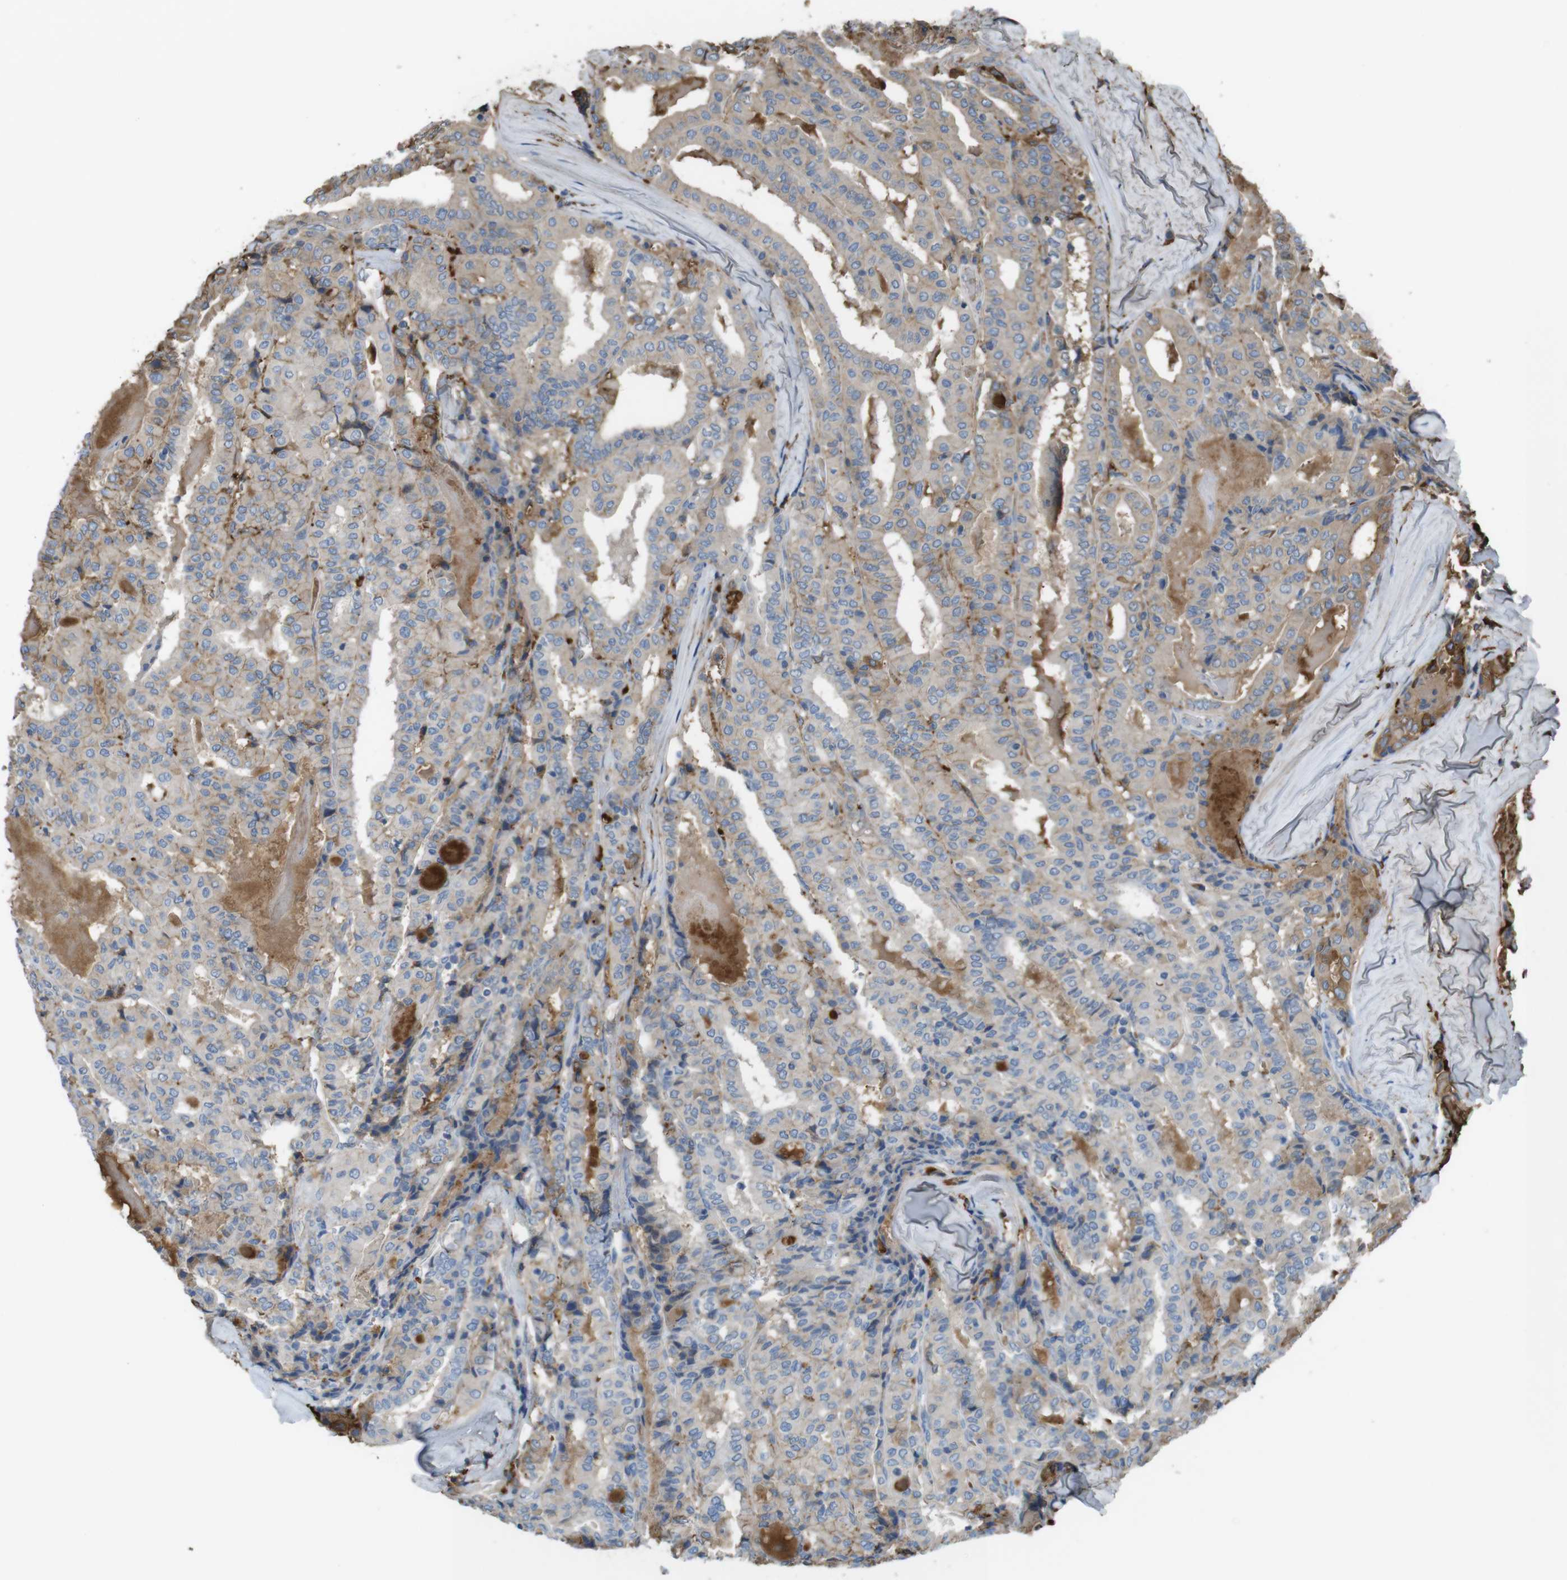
{"staining": {"intensity": "weak", "quantity": "25%-75%", "location": "cytoplasmic/membranous"}, "tissue": "thyroid cancer", "cell_type": "Tumor cells", "image_type": "cancer", "snomed": [{"axis": "morphology", "description": "Papillary adenocarcinoma, NOS"}, {"axis": "topography", "description": "Thyroid gland"}], "caption": "Immunohistochemistry histopathology image of neoplastic tissue: papillary adenocarcinoma (thyroid) stained using IHC demonstrates low levels of weak protein expression localized specifically in the cytoplasmic/membranous of tumor cells, appearing as a cytoplasmic/membranous brown color.", "gene": "LTBP4", "patient": {"sex": "female", "age": 42}}